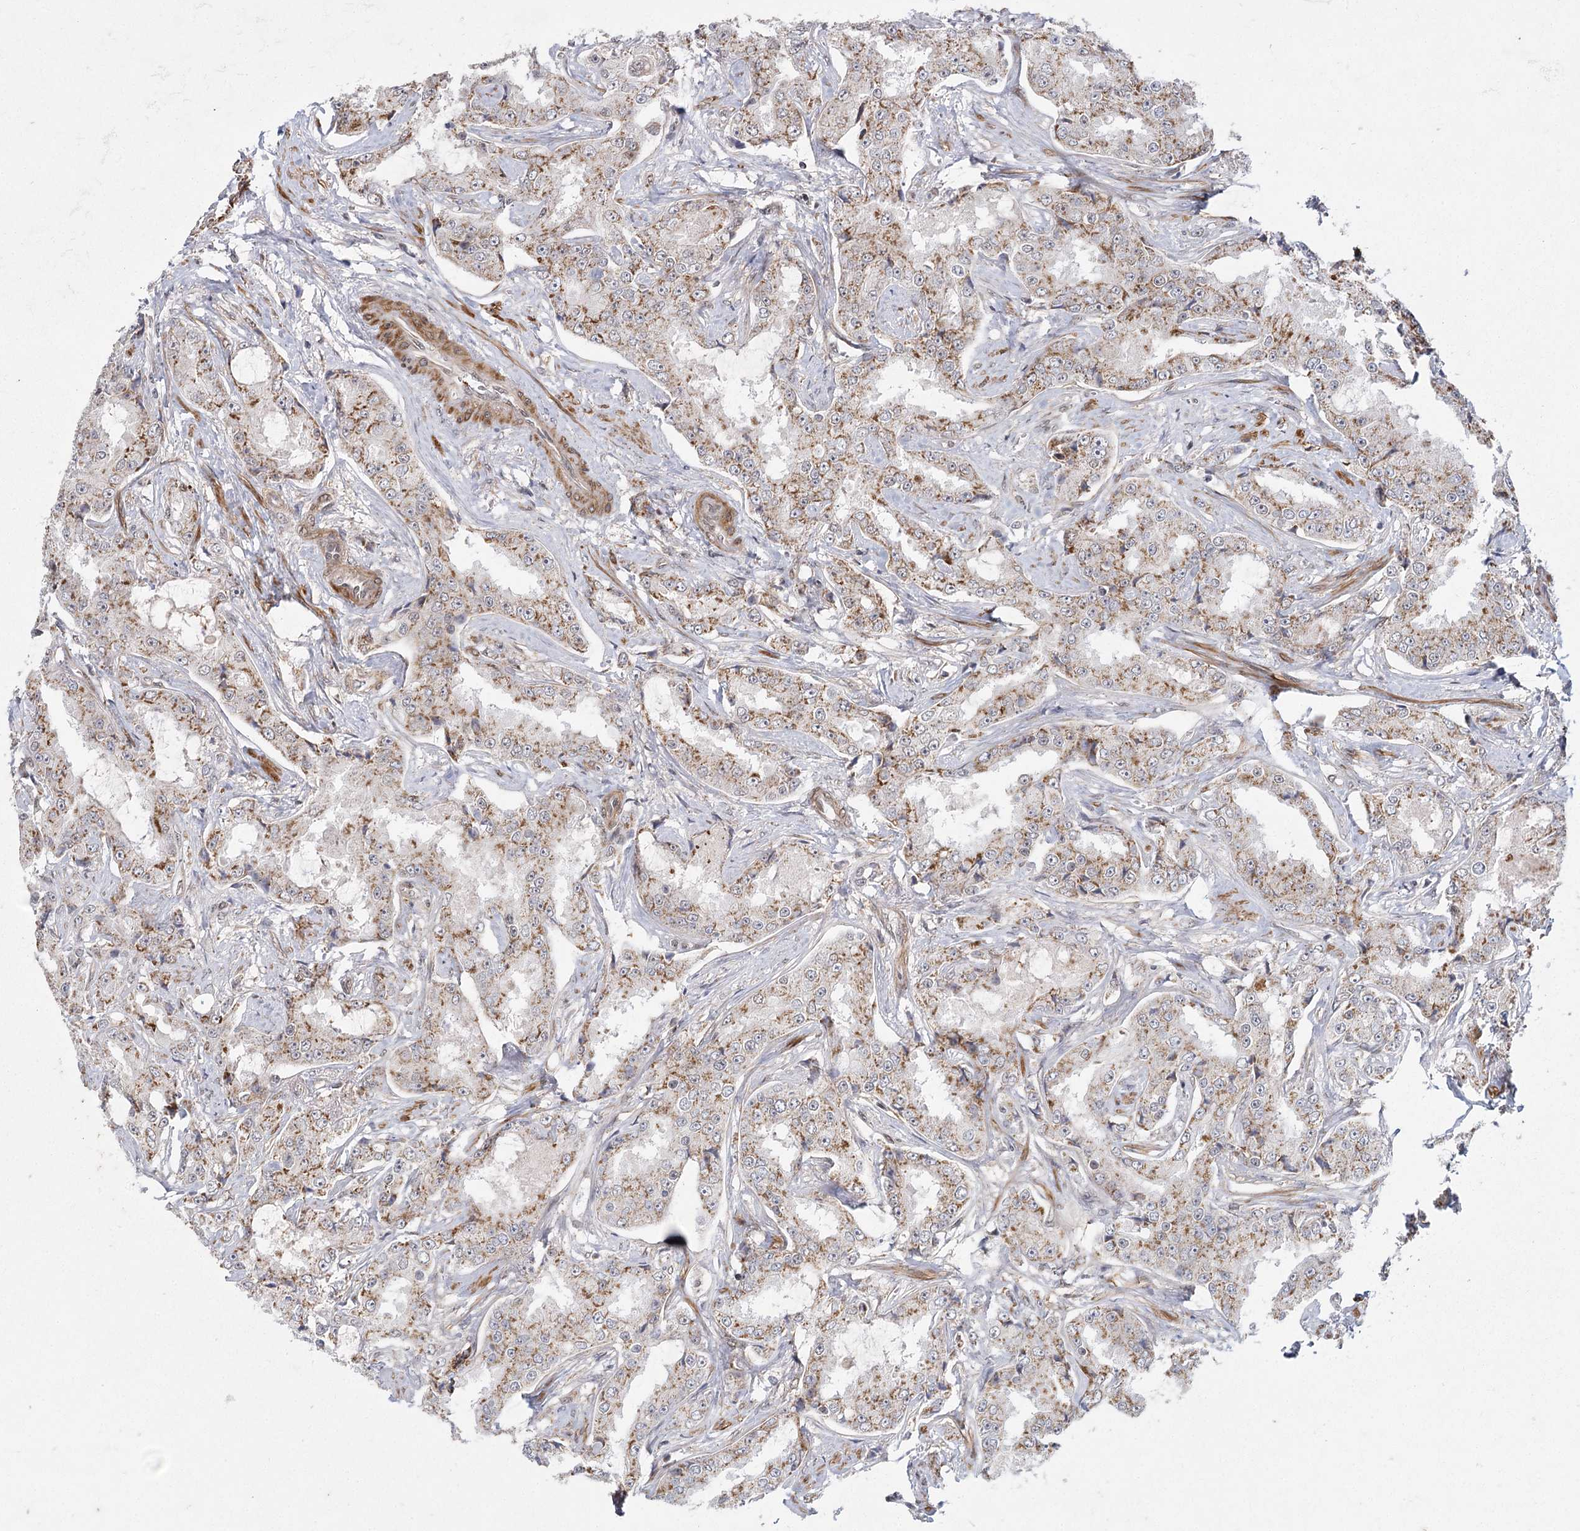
{"staining": {"intensity": "moderate", "quantity": ">75%", "location": "cytoplasmic/membranous"}, "tissue": "prostate cancer", "cell_type": "Tumor cells", "image_type": "cancer", "snomed": [{"axis": "morphology", "description": "Adenocarcinoma, High grade"}, {"axis": "topography", "description": "Prostate"}], "caption": "Protein expression analysis of high-grade adenocarcinoma (prostate) demonstrates moderate cytoplasmic/membranous expression in about >75% of tumor cells. The staining was performed using DAB (3,3'-diaminobenzidine), with brown indicating positive protein expression. Nuclei are stained blue with hematoxylin.", "gene": "ZCCHC24", "patient": {"sex": "male", "age": 73}}